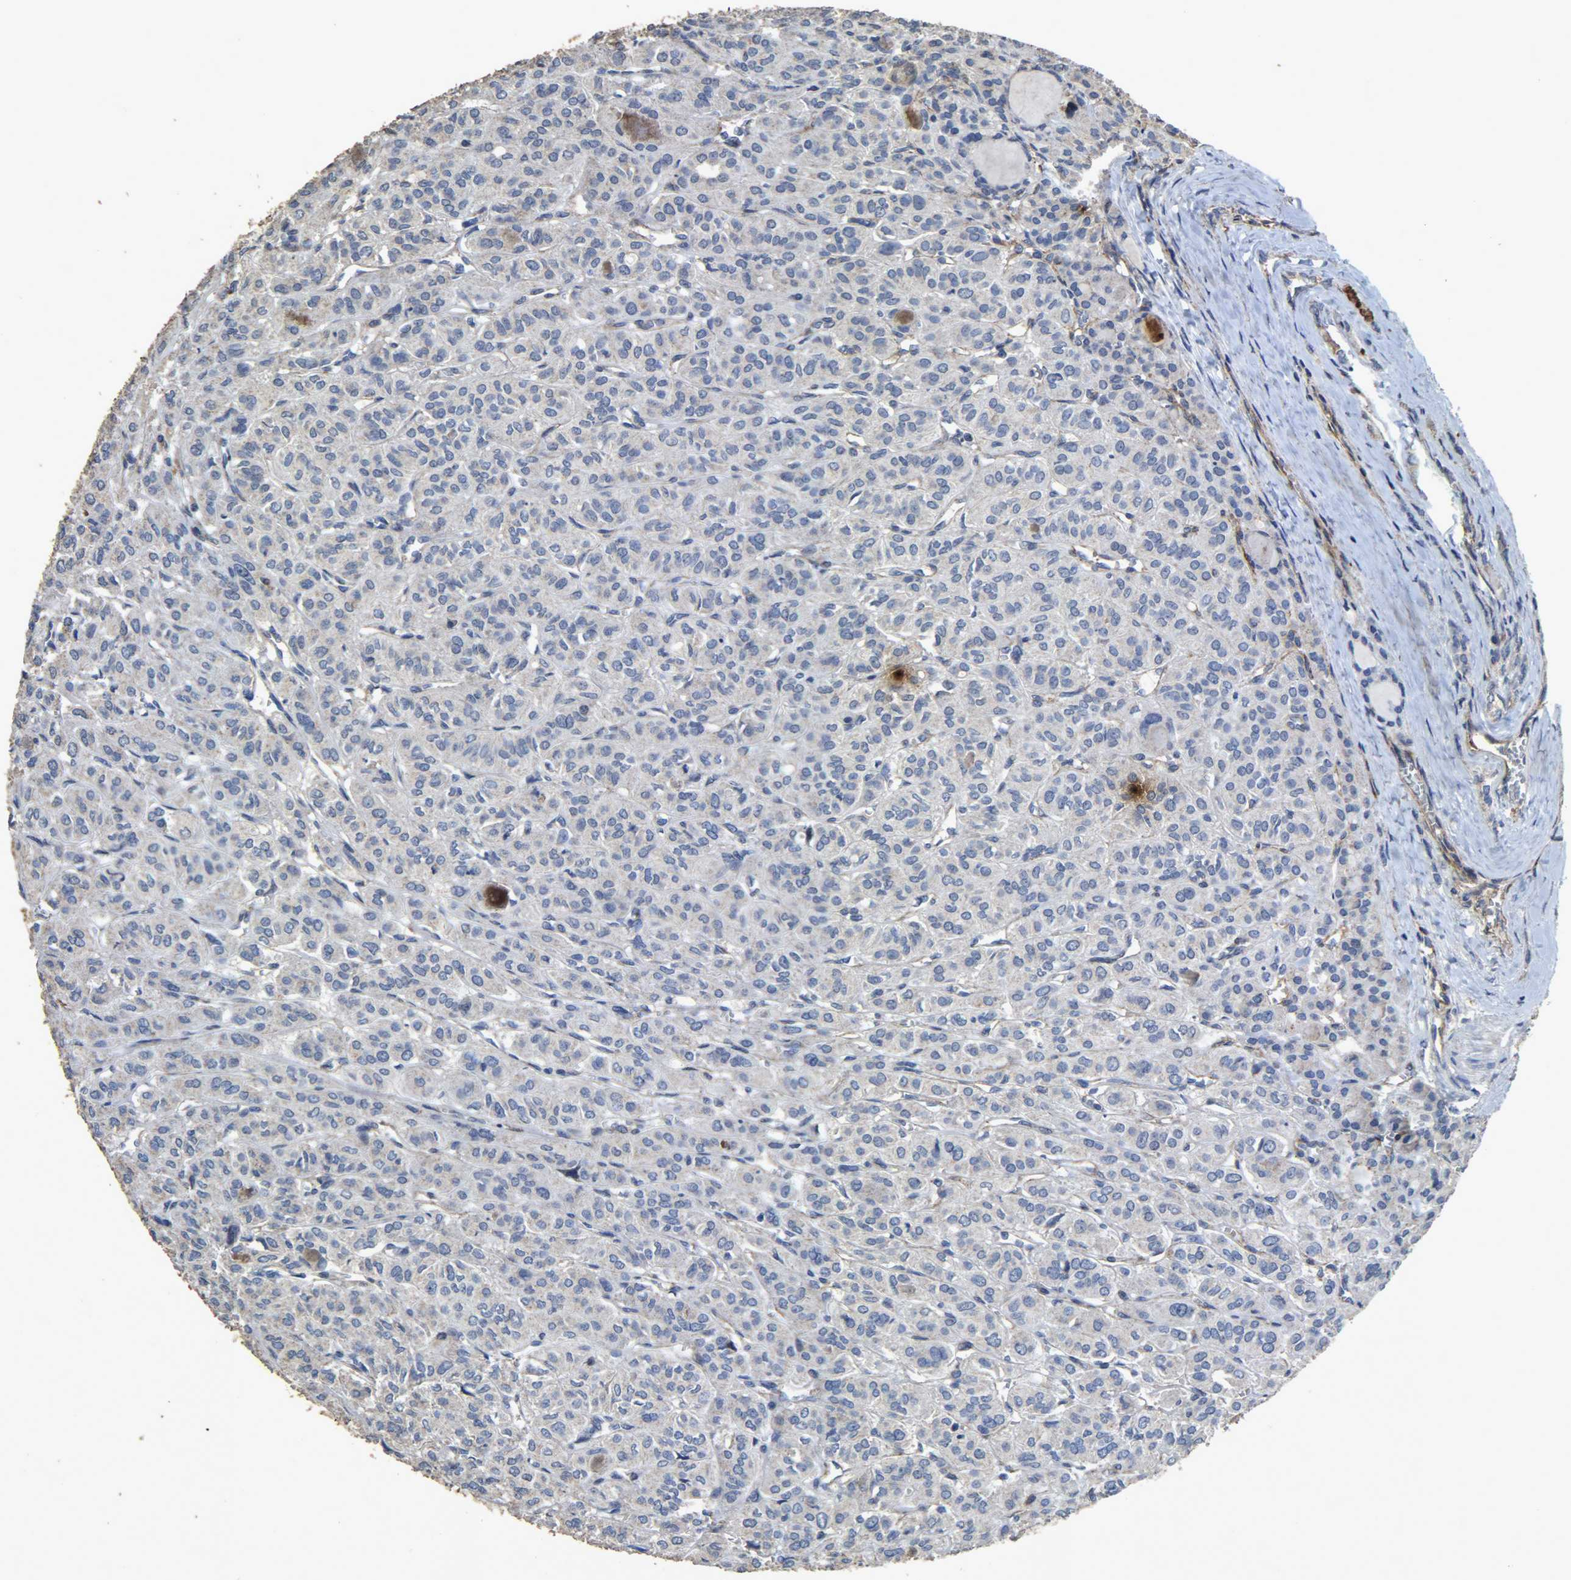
{"staining": {"intensity": "negative", "quantity": "none", "location": "none"}, "tissue": "thyroid cancer", "cell_type": "Tumor cells", "image_type": "cancer", "snomed": [{"axis": "morphology", "description": "Follicular adenoma carcinoma, NOS"}, {"axis": "topography", "description": "Thyroid gland"}], "caption": "Image shows no significant protein staining in tumor cells of follicular adenoma carcinoma (thyroid). The staining was performed using DAB to visualize the protein expression in brown, while the nuclei were stained in blue with hematoxylin (Magnification: 20x).", "gene": "TPM4", "patient": {"sex": "female", "age": 71}}